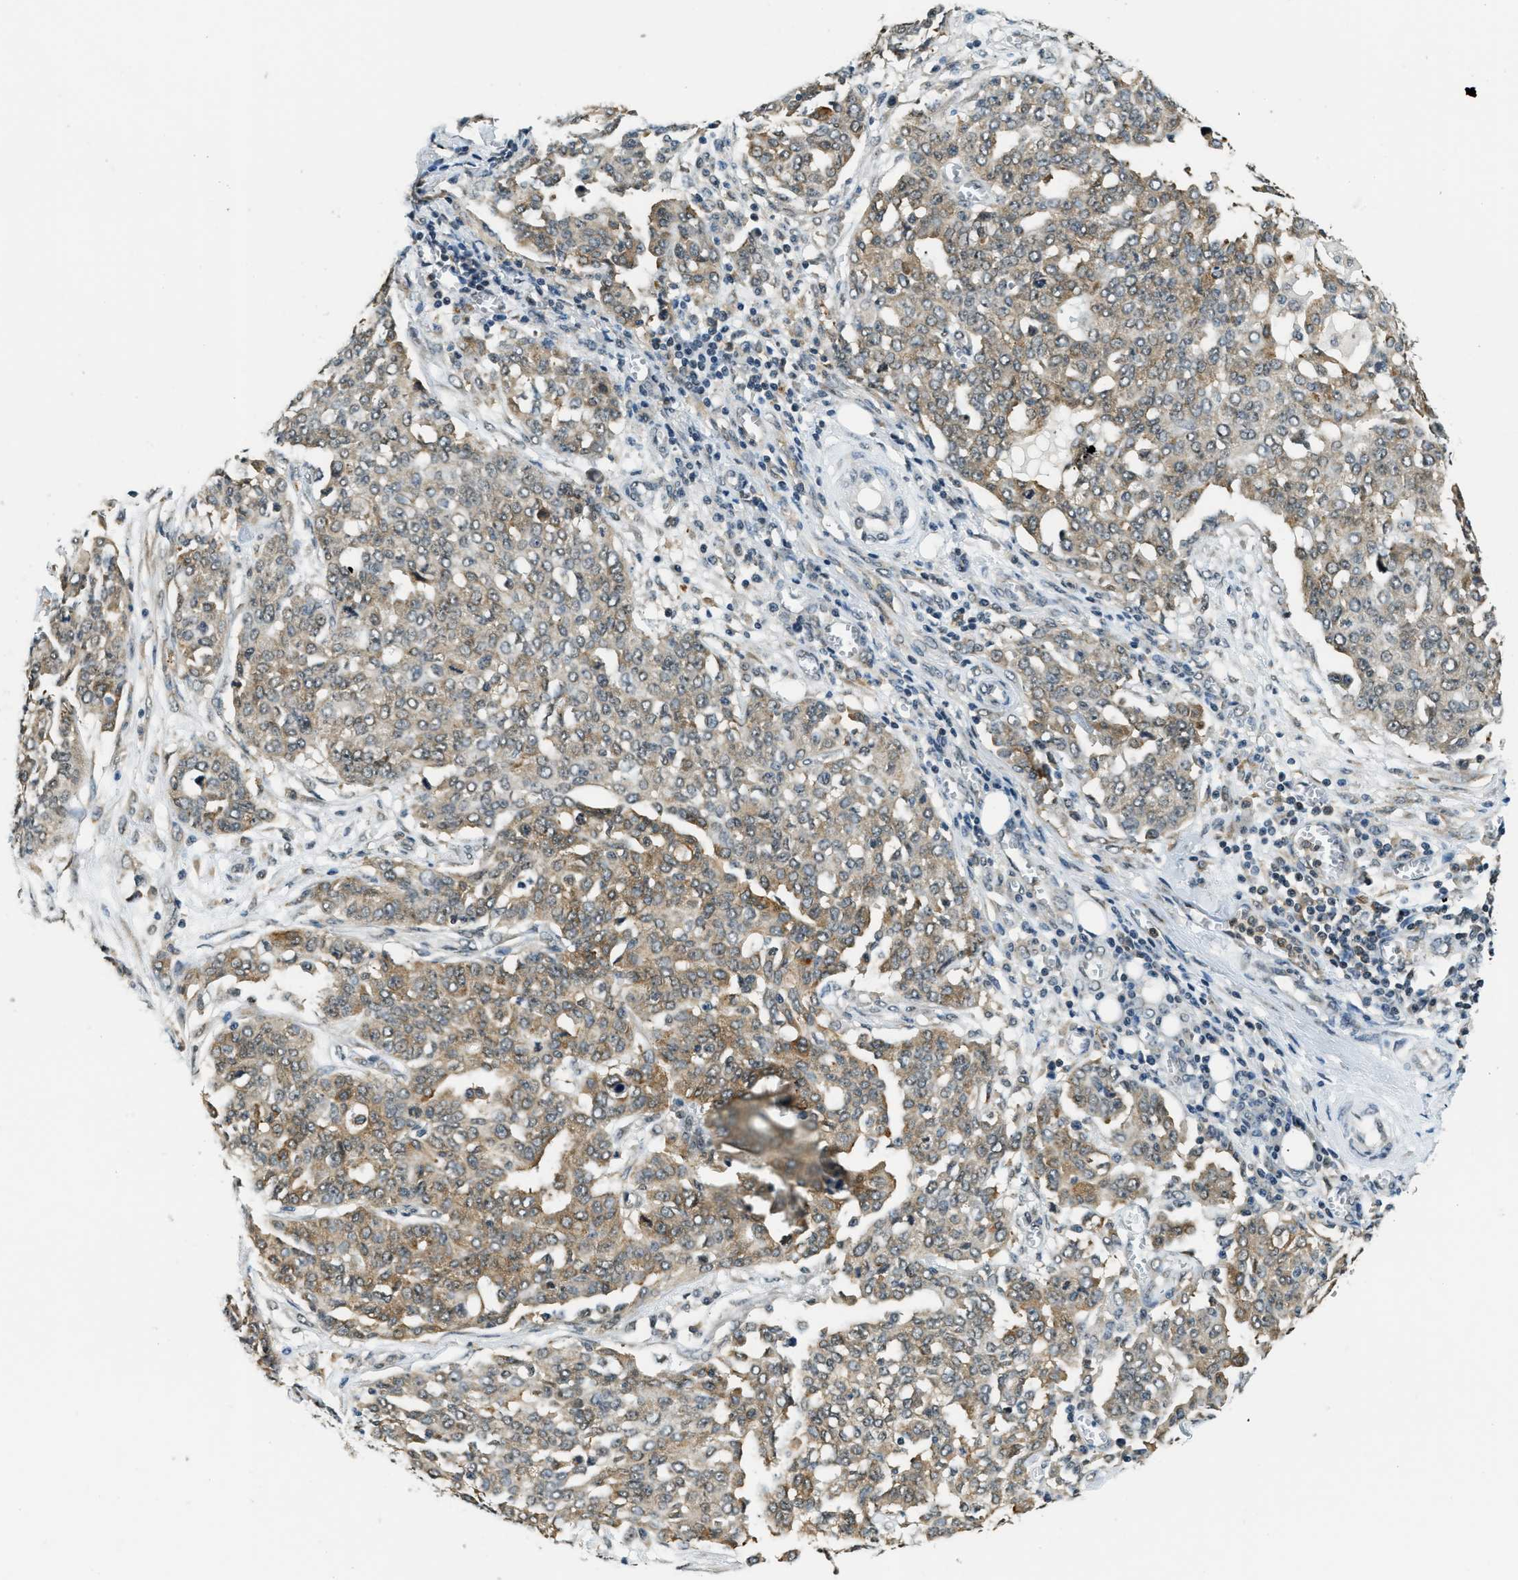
{"staining": {"intensity": "moderate", "quantity": "25%-75%", "location": "cytoplasmic/membranous"}, "tissue": "ovarian cancer", "cell_type": "Tumor cells", "image_type": "cancer", "snomed": [{"axis": "morphology", "description": "Cystadenocarcinoma, serous, NOS"}, {"axis": "topography", "description": "Soft tissue"}, {"axis": "topography", "description": "Ovary"}], "caption": "Protein expression analysis of serous cystadenocarcinoma (ovarian) displays moderate cytoplasmic/membranous expression in approximately 25%-75% of tumor cells. (DAB IHC with brightfield microscopy, high magnification).", "gene": "RAB11FIP1", "patient": {"sex": "female", "age": 57}}